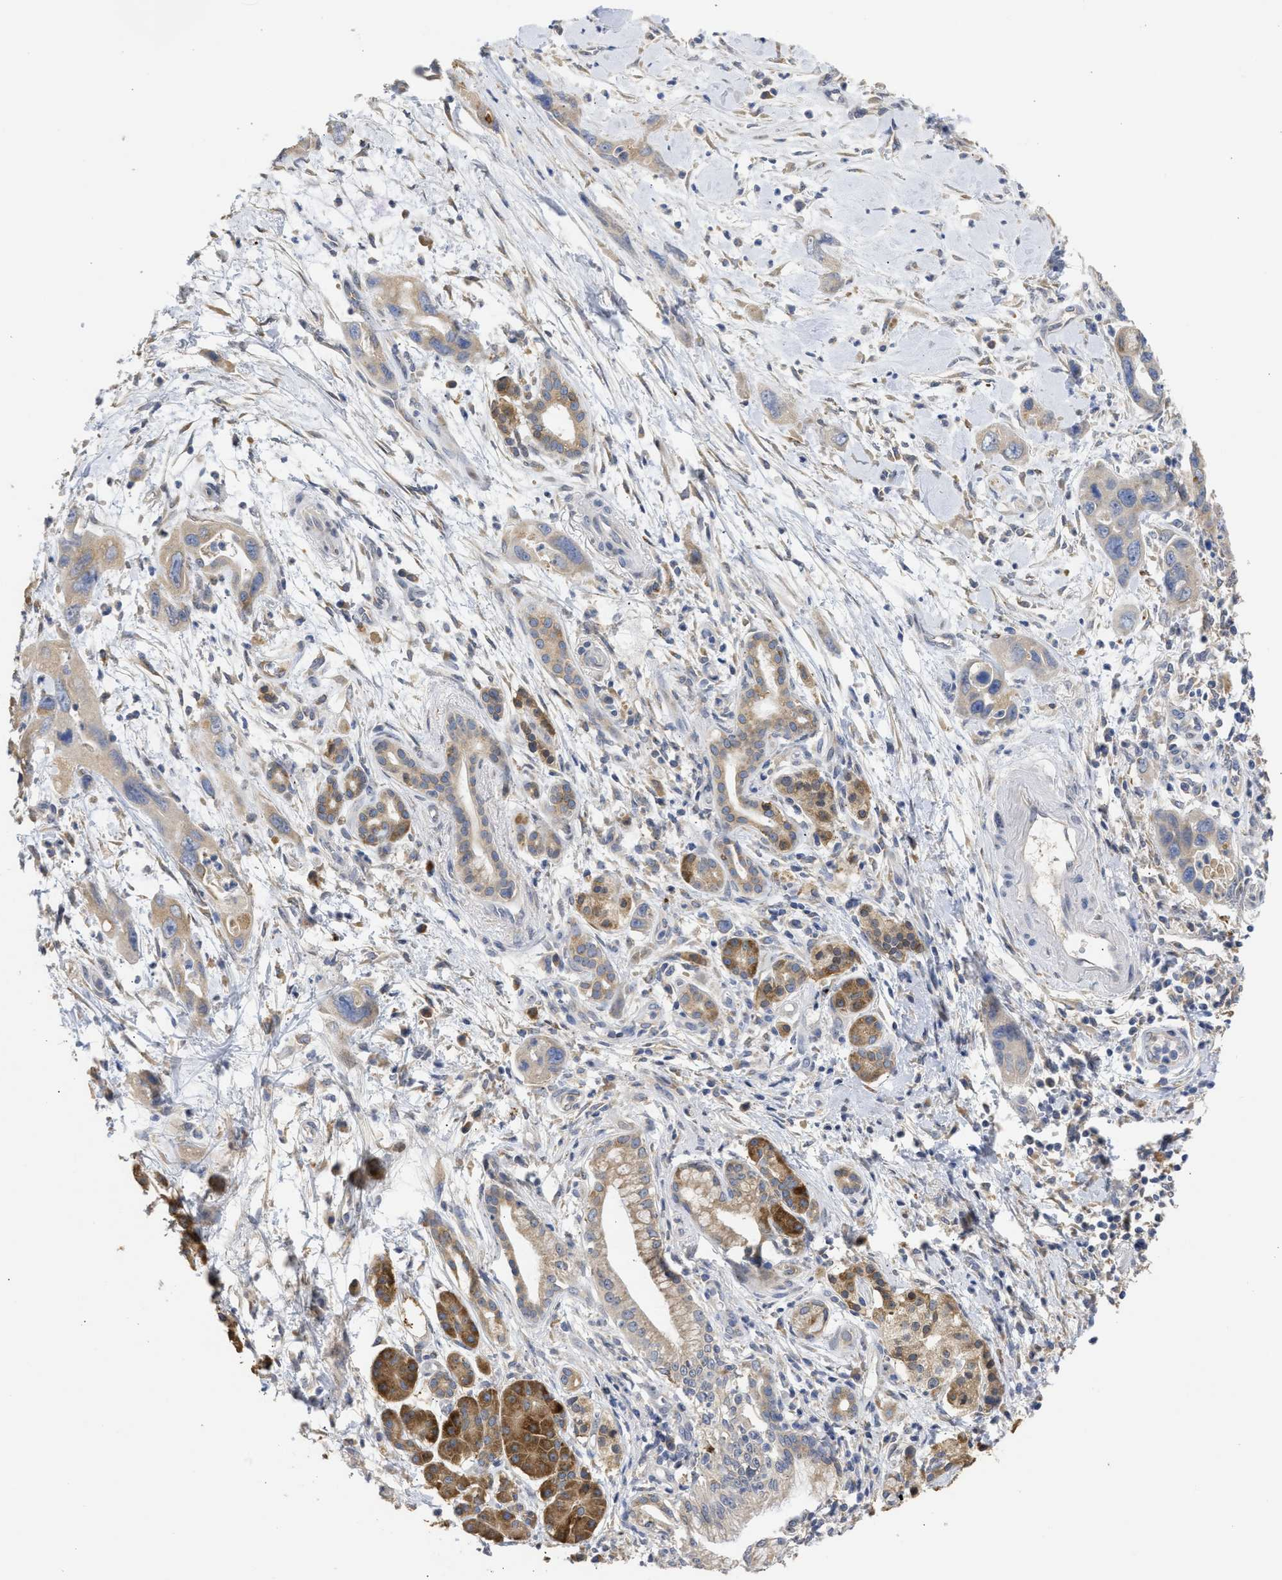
{"staining": {"intensity": "weak", "quantity": ">75%", "location": "cytoplasmic/membranous"}, "tissue": "pancreatic cancer", "cell_type": "Tumor cells", "image_type": "cancer", "snomed": [{"axis": "morphology", "description": "Adenocarcinoma, NOS"}, {"axis": "topography", "description": "Pancreas"}], "caption": "Tumor cells display weak cytoplasmic/membranous positivity in approximately >75% of cells in pancreatic adenocarcinoma.", "gene": "TMED1", "patient": {"sex": "female", "age": 70}}